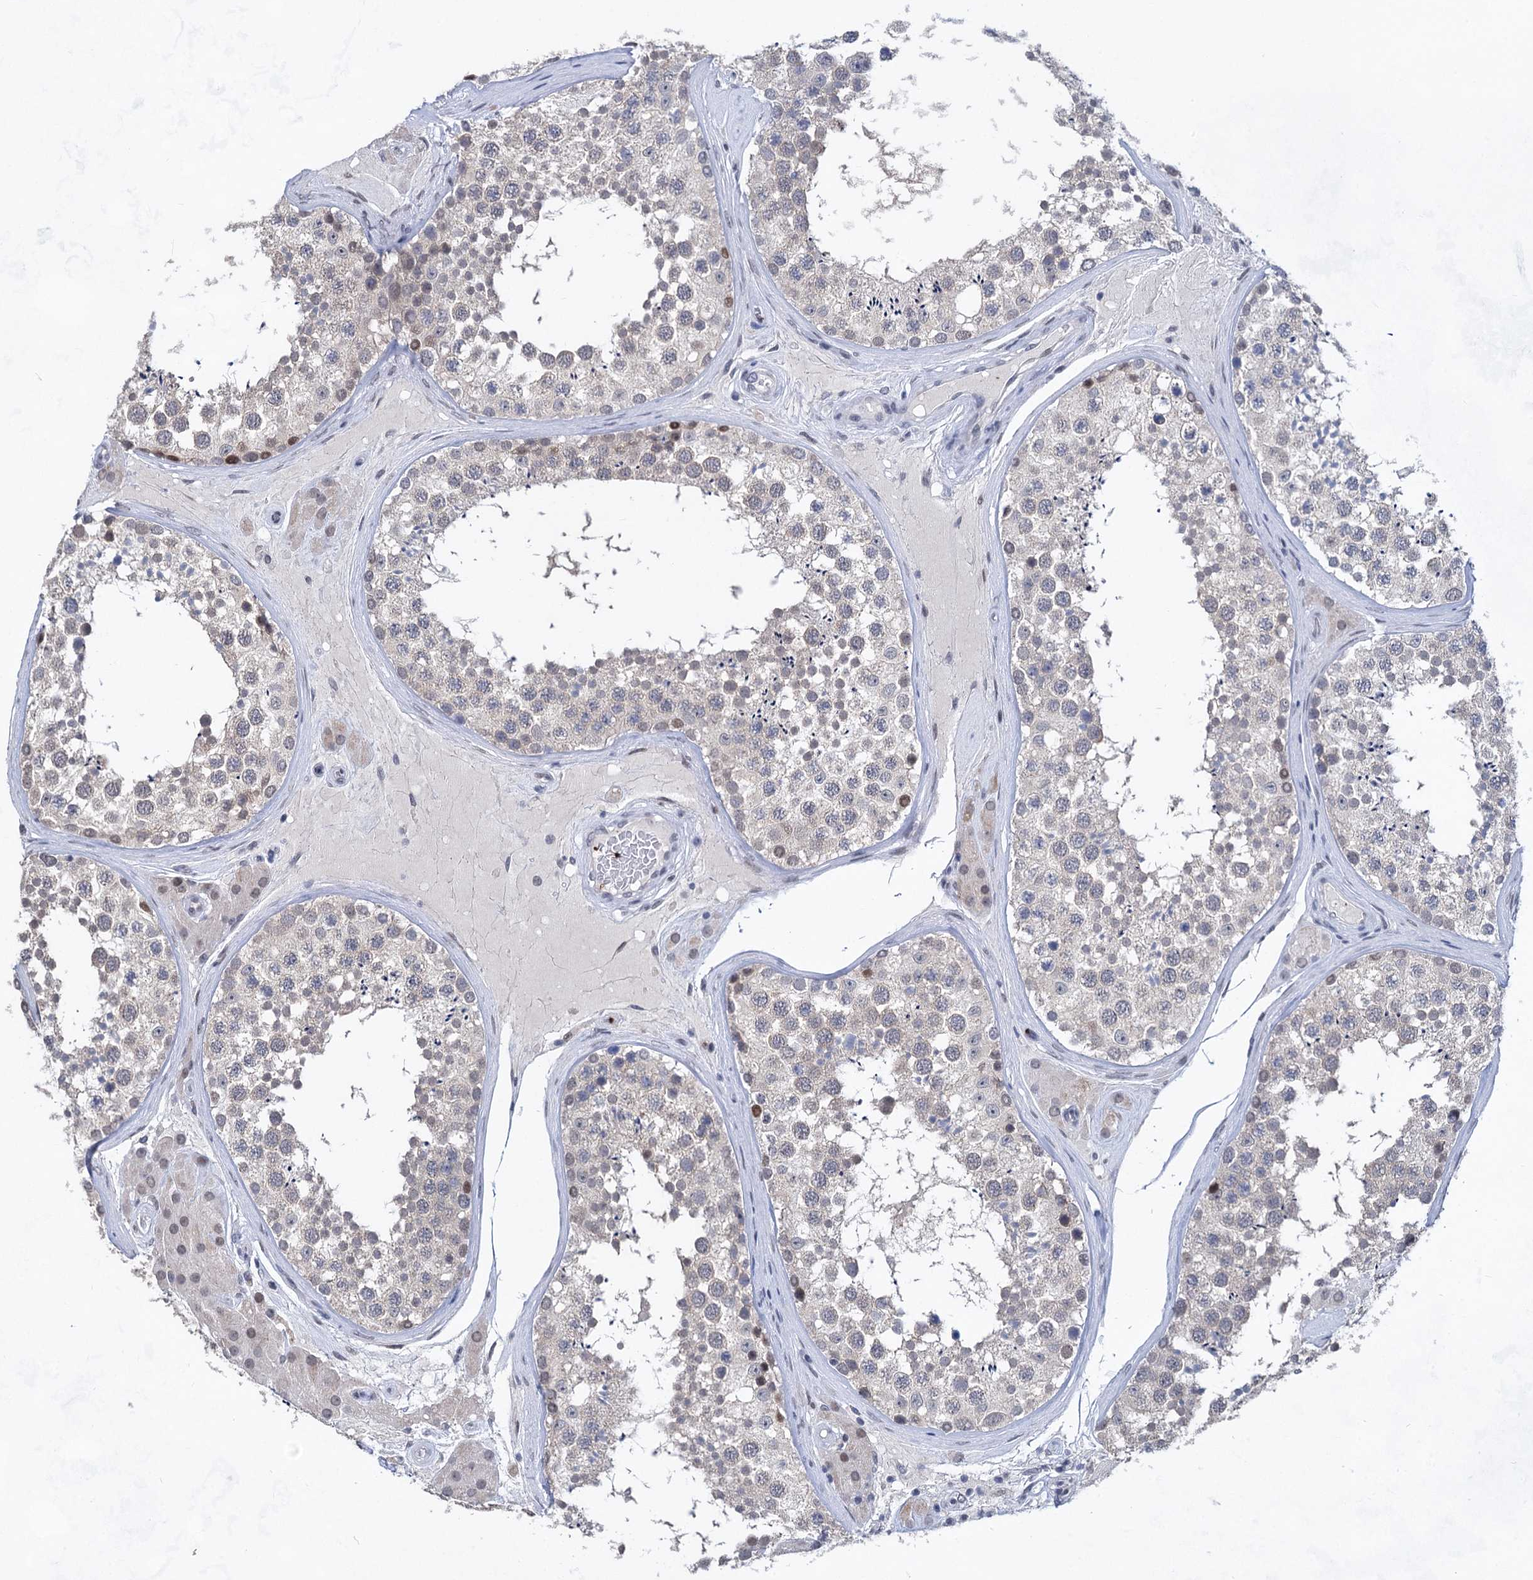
{"staining": {"intensity": "moderate", "quantity": "<25%", "location": "nuclear"}, "tissue": "testis", "cell_type": "Cells in seminiferous ducts", "image_type": "normal", "snomed": [{"axis": "morphology", "description": "Normal tissue, NOS"}, {"axis": "topography", "description": "Testis"}], "caption": "About <25% of cells in seminiferous ducts in benign human testis exhibit moderate nuclear protein positivity as visualized by brown immunohistochemical staining.", "gene": "MON2", "patient": {"sex": "male", "age": 46}}